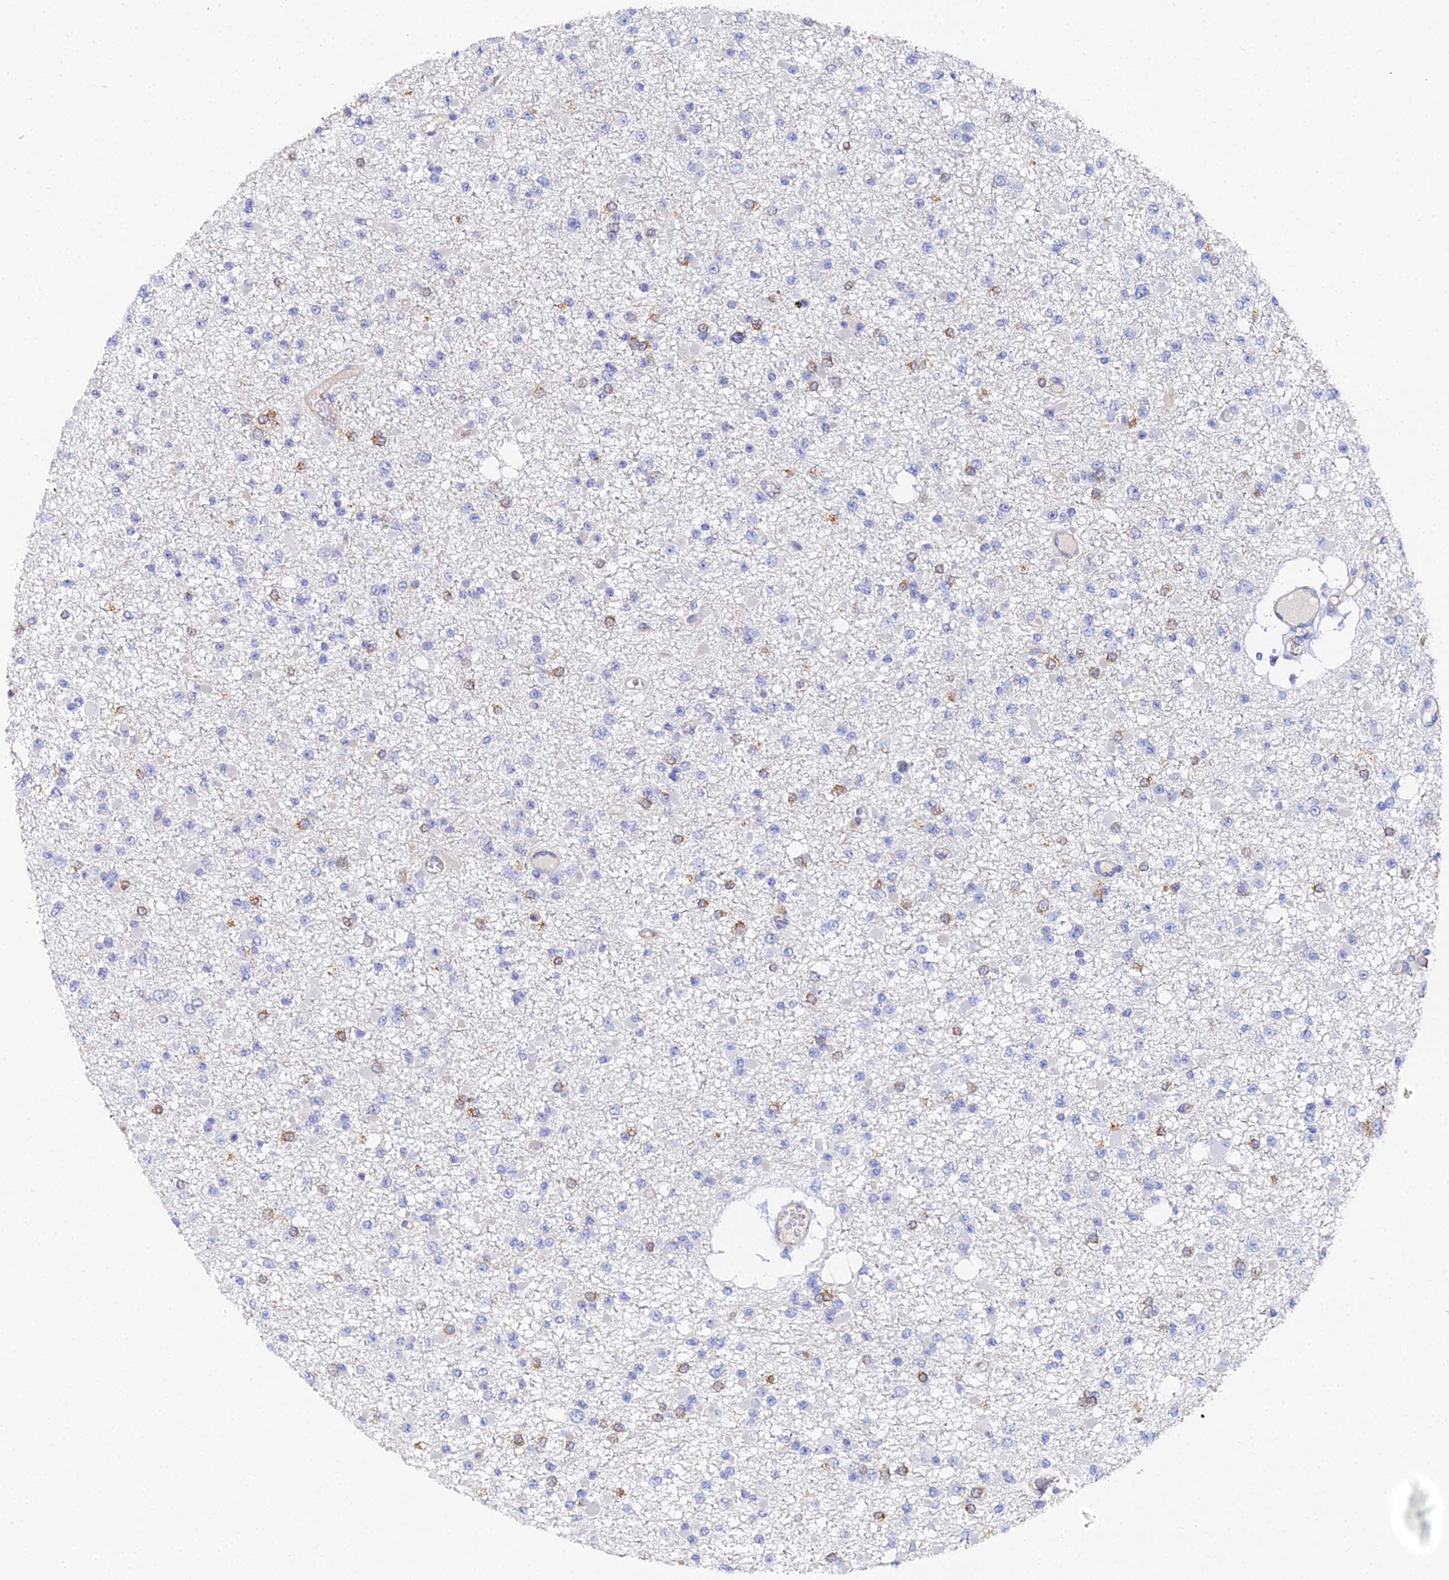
{"staining": {"intensity": "moderate", "quantity": "<25%", "location": "cytoplasmic/membranous"}, "tissue": "glioma", "cell_type": "Tumor cells", "image_type": "cancer", "snomed": [{"axis": "morphology", "description": "Glioma, malignant, Low grade"}, {"axis": "topography", "description": "Brain"}], "caption": "Immunohistochemical staining of human malignant glioma (low-grade) exhibits low levels of moderate cytoplasmic/membranous staining in approximately <25% of tumor cells.", "gene": "ENSG00000268674", "patient": {"sex": "female", "age": 22}}